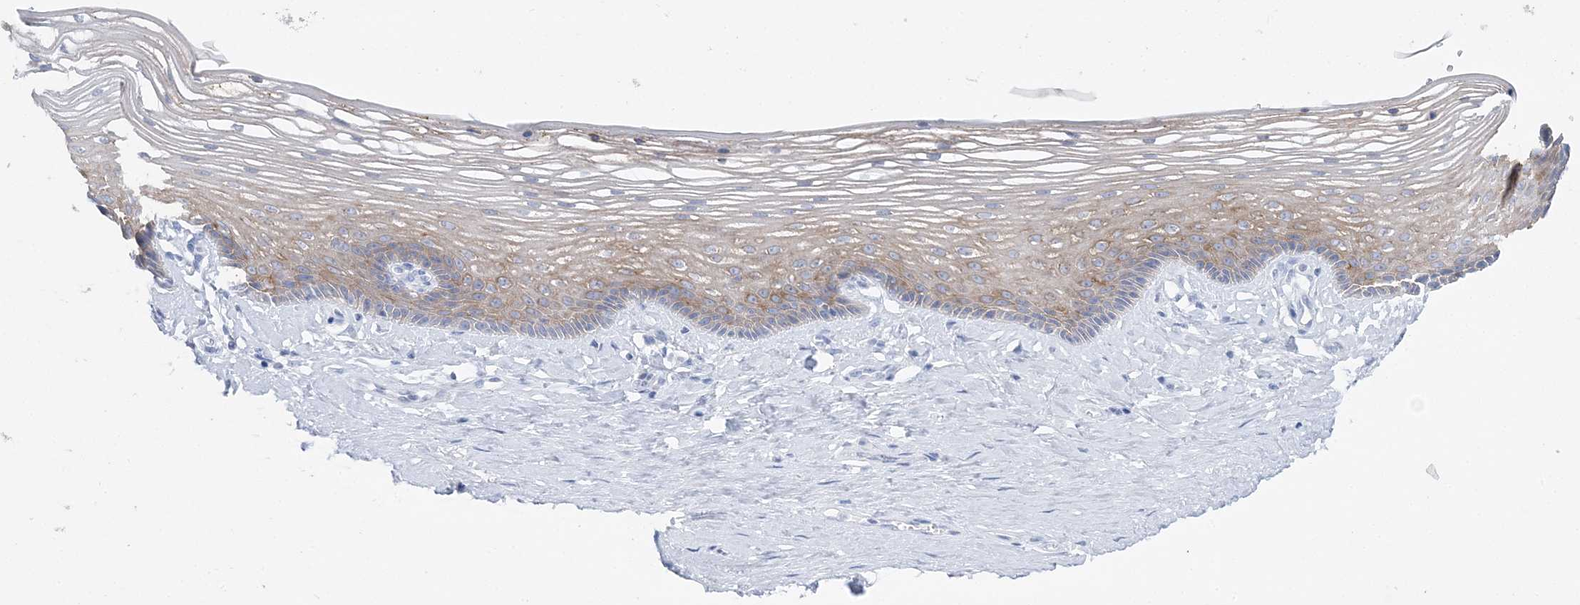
{"staining": {"intensity": "weak", "quantity": "25%-75%", "location": "cytoplasmic/membranous"}, "tissue": "vagina", "cell_type": "Squamous epithelial cells", "image_type": "normal", "snomed": [{"axis": "morphology", "description": "Normal tissue, NOS"}, {"axis": "topography", "description": "Vagina"}], "caption": "Squamous epithelial cells reveal weak cytoplasmic/membranous positivity in about 25%-75% of cells in benign vagina.", "gene": "SLC5A6", "patient": {"sex": "female", "age": 46}}